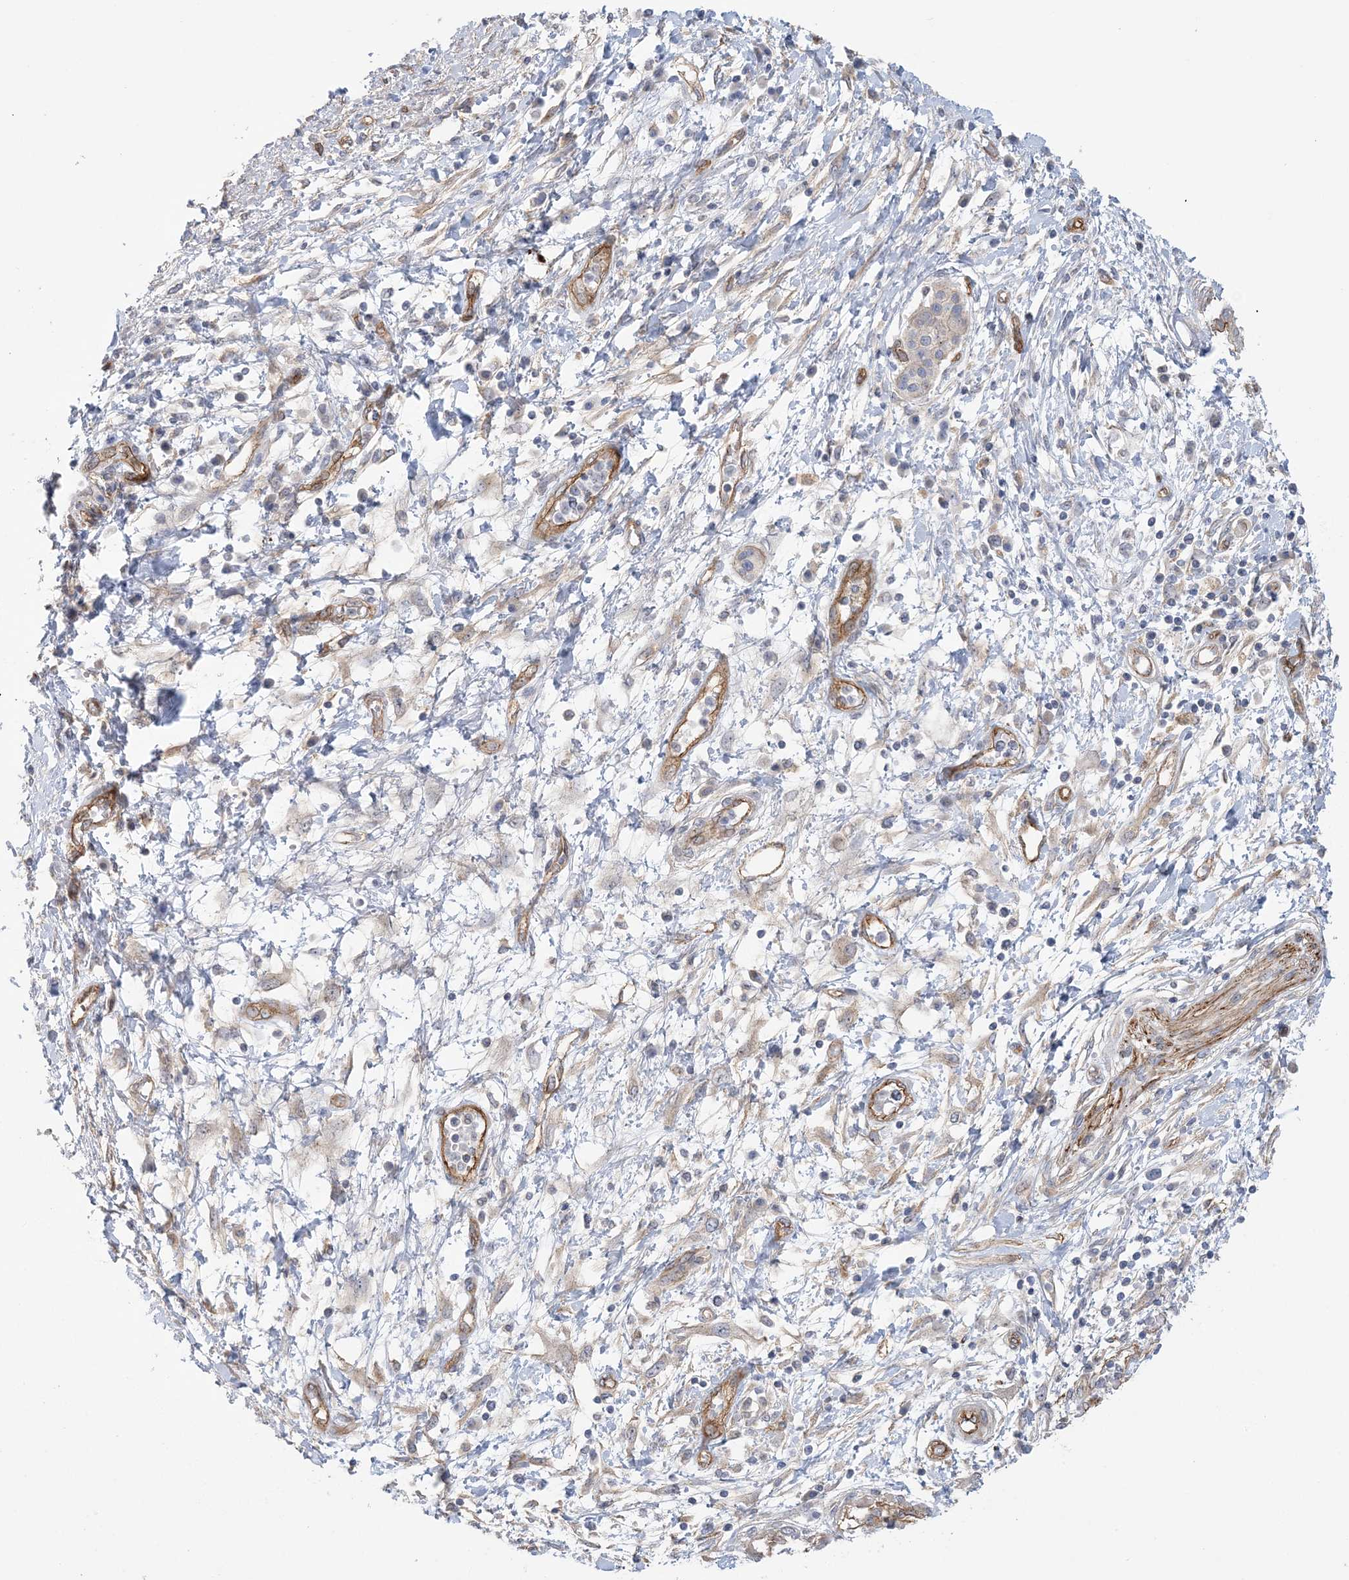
{"staining": {"intensity": "negative", "quantity": "none", "location": "none"}, "tissue": "pancreatic cancer", "cell_type": "Tumor cells", "image_type": "cancer", "snomed": [{"axis": "morphology", "description": "Adenocarcinoma, NOS"}, {"axis": "topography", "description": "Pancreas"}], "caption": "The image exhibits no staining of tumor cells in pancreatic cancer (adenocarcinoma).", "gene": "RAI14", "patient": {"sex": "female", "age": 56}}